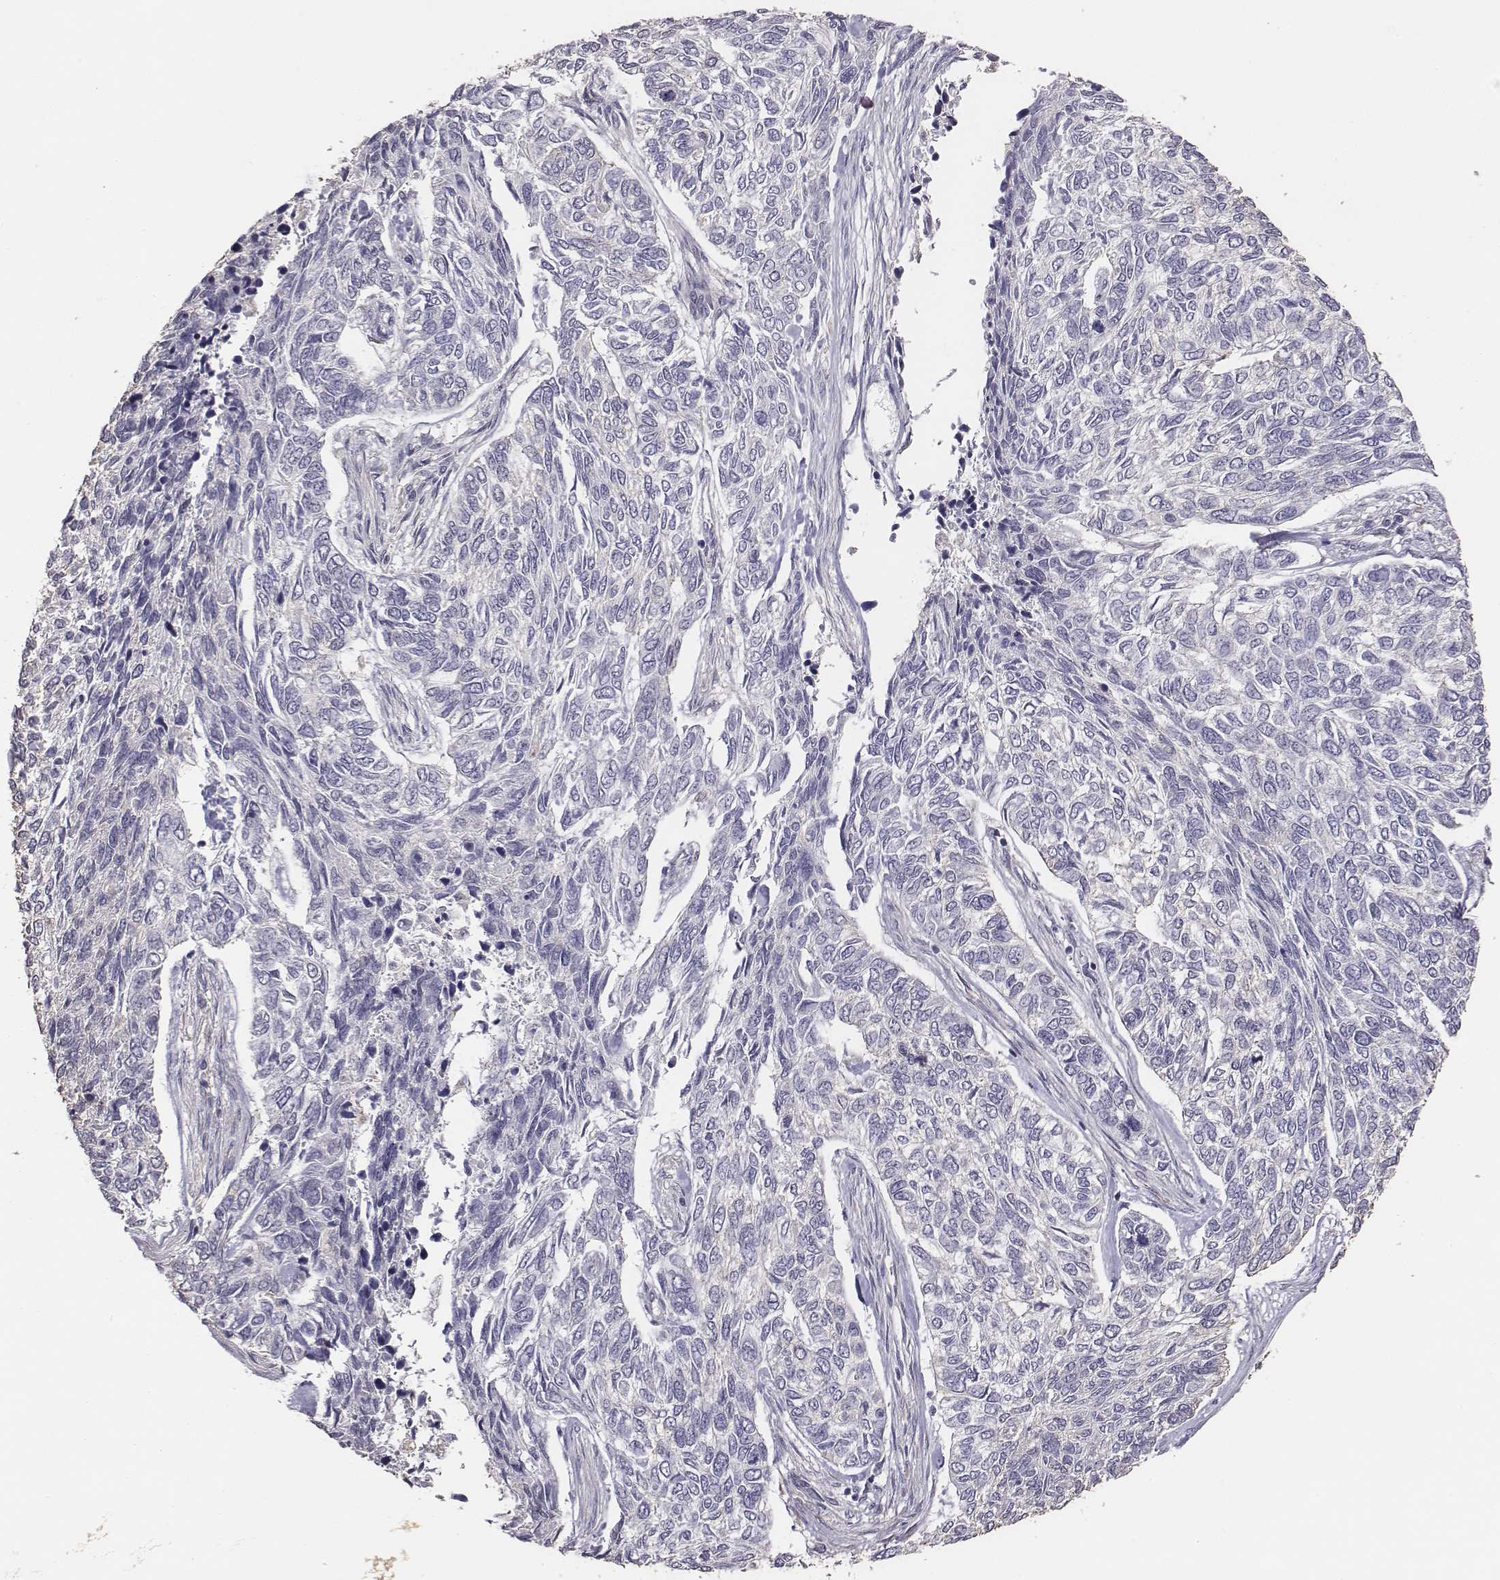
{"staining": {"intensity": "negative", "quantity": "none", "location": "none"}, "tissue": "skin cancer", "cell_type": "Tumor cells", "image_type": "cancer", "snomed": [{"axis": "morphology", "description": "Basal cell carcinoma"}, {"axis": "topography", "description": "Skin"}], "caption": "DAB (3,3'-diaminobenzidine) immunohistochemical staining of human skin cancer (basal cell carcinoma) shows no significant staining in tumor cells. (DAB (3,3'-diaminobenzidine) immunohistochemistry (IHC), high magnification).", "gene": "AP1B1", "patient": {"sex": "female", "age": 65}}